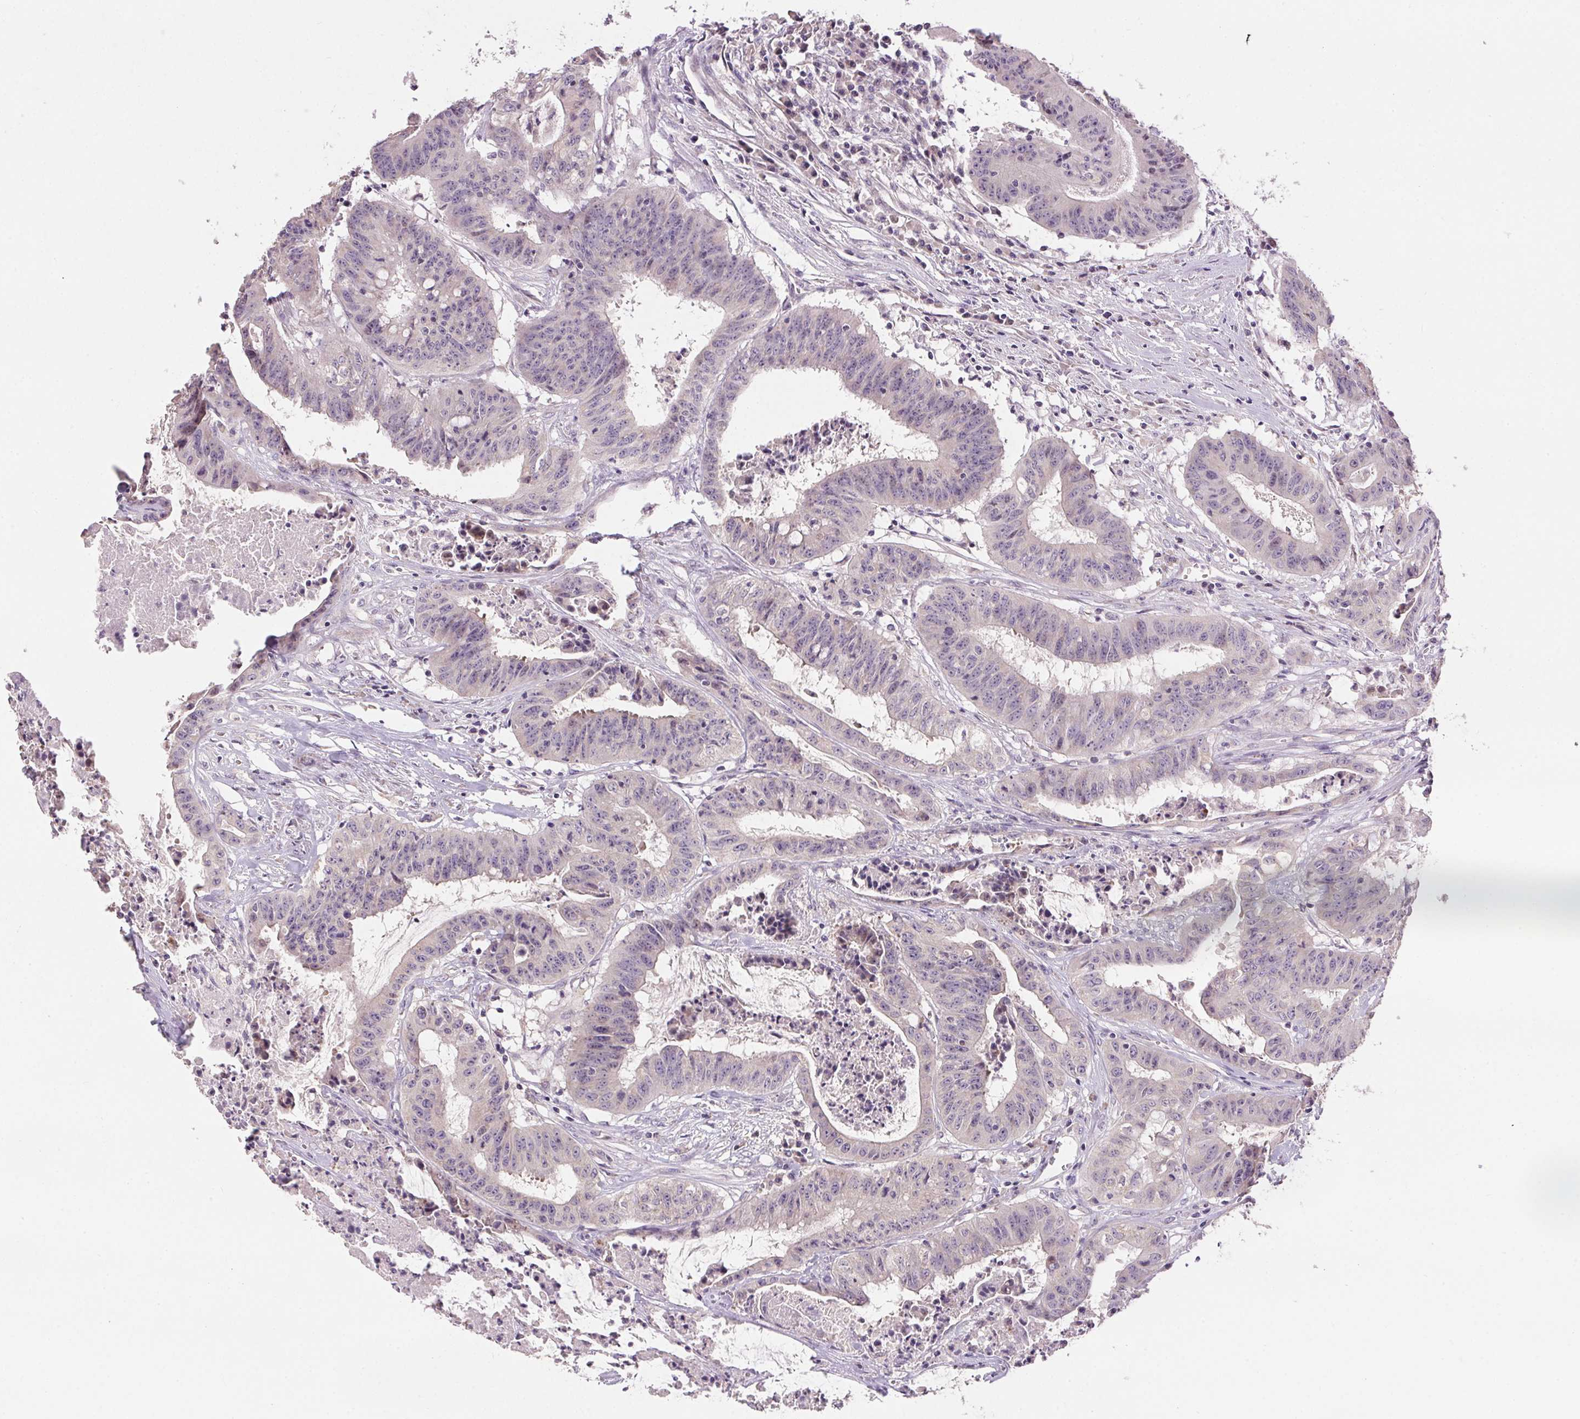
{"staining": {"intensity": "negative", "quantity": "none", "location": "none"}, "tissue": "colorectal cancer", "cell_type": "Tumor cells", "image_type": "cancer", "snomed": [{"axis": "morphology", "description": "Adenocarcinoma, NOS"}, {"axis": "topography", "description": "Colon"}], "caption": "Tumor cells show no significant expression in colorectal cancer (adenocarcinoma).", "gene": "SPACA9", "patient": {"sex": "male", "age": 33}}